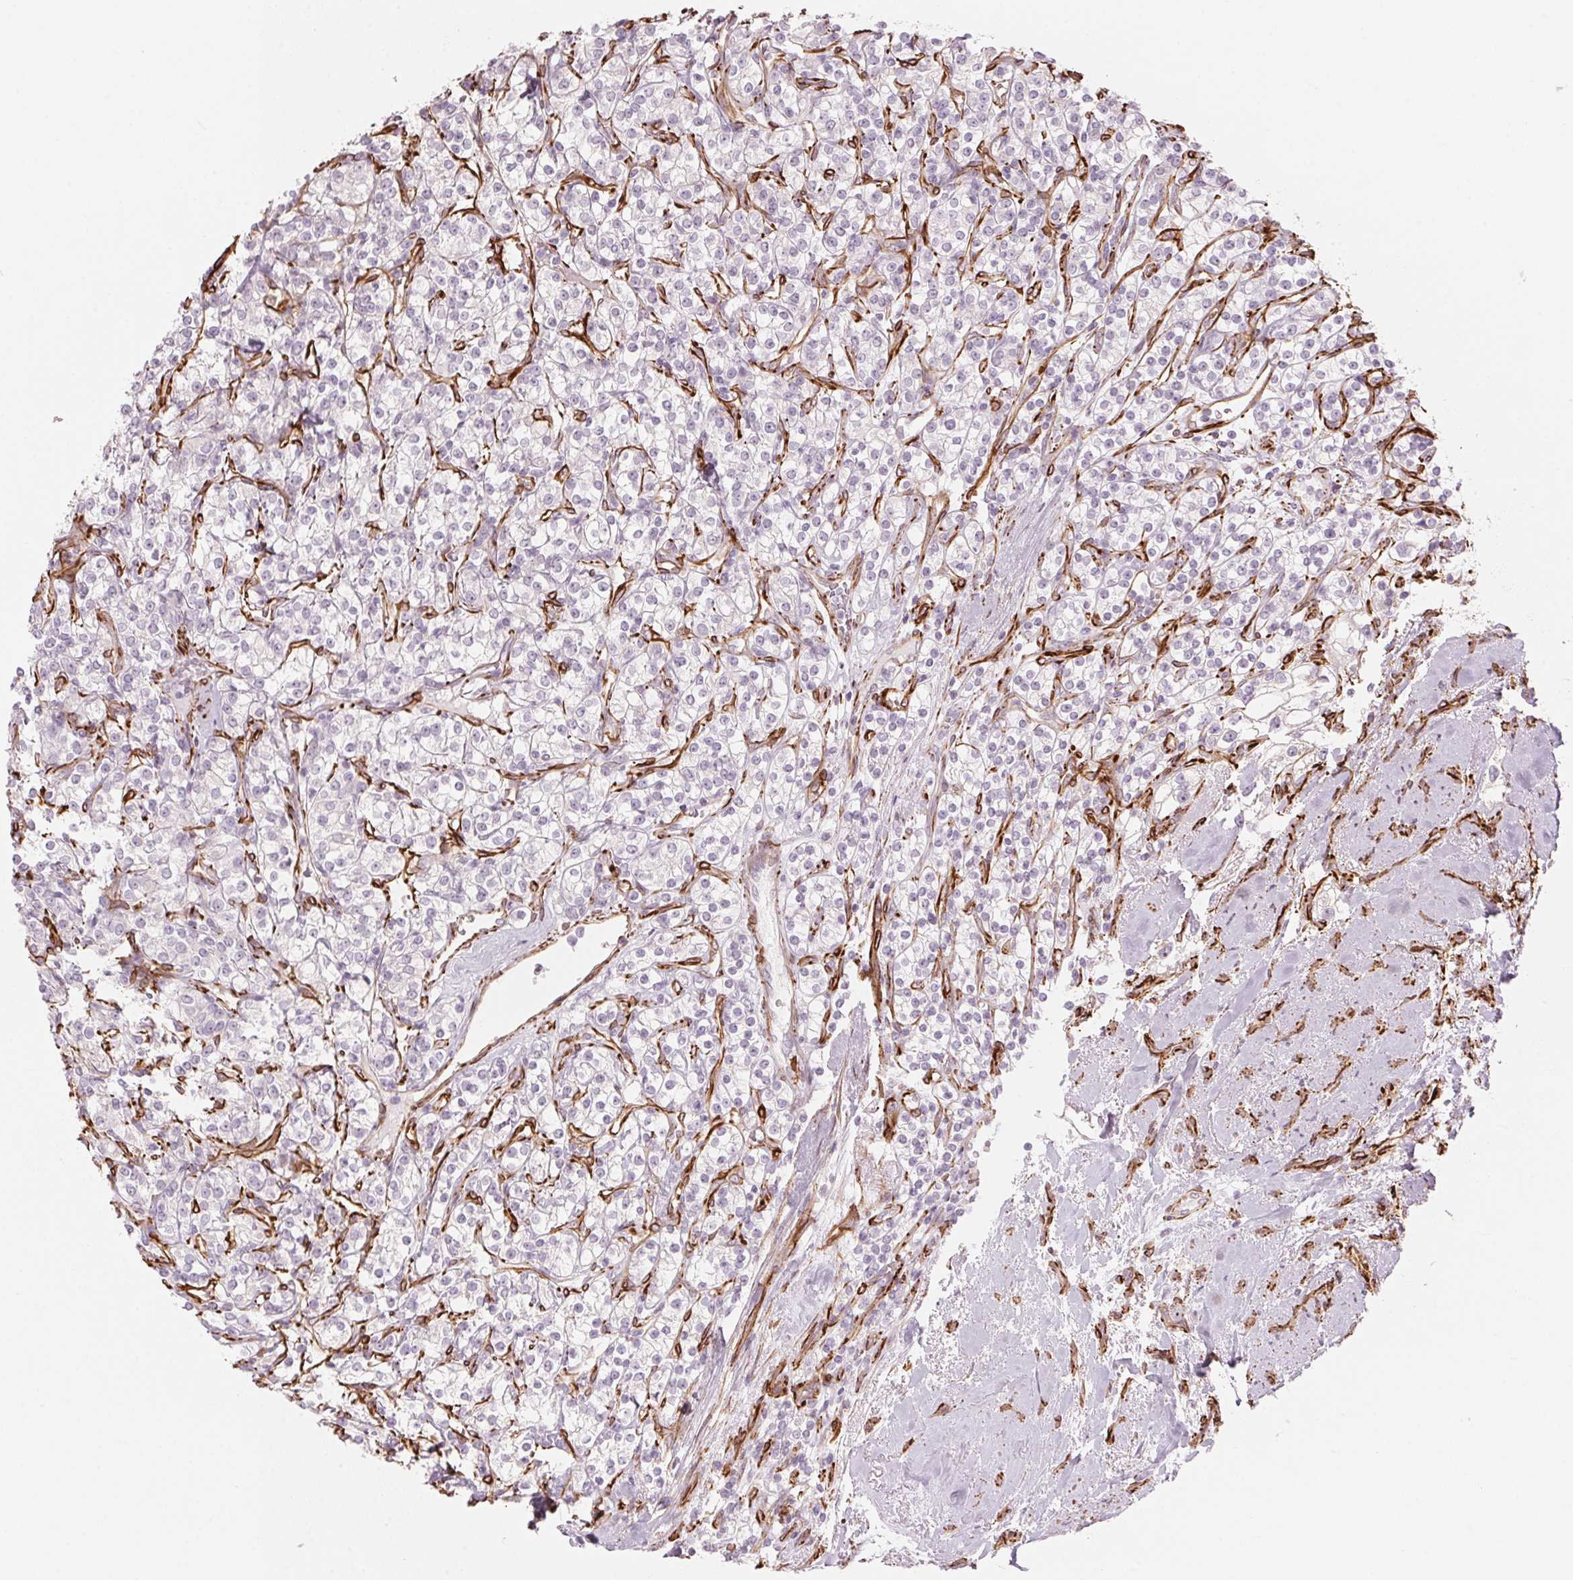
{"staining": {"intensity": "negative", "quantity": "none", "location": "none"}, "tissue": "renal cancer", "cell_type": "Tumor cells", "image_type": "cancer", "snomed": [{"axis": "morphology", "description": "Adenocarcinoma, NOS"}, {"axis": "topography", "description": "Kidney"}], "caption": "Tumor cells are negative for protein expression in human renal cancer (adenocarcinoma).", "gene": "CLPS", "patient": {"sex": "male", "age": 77}}